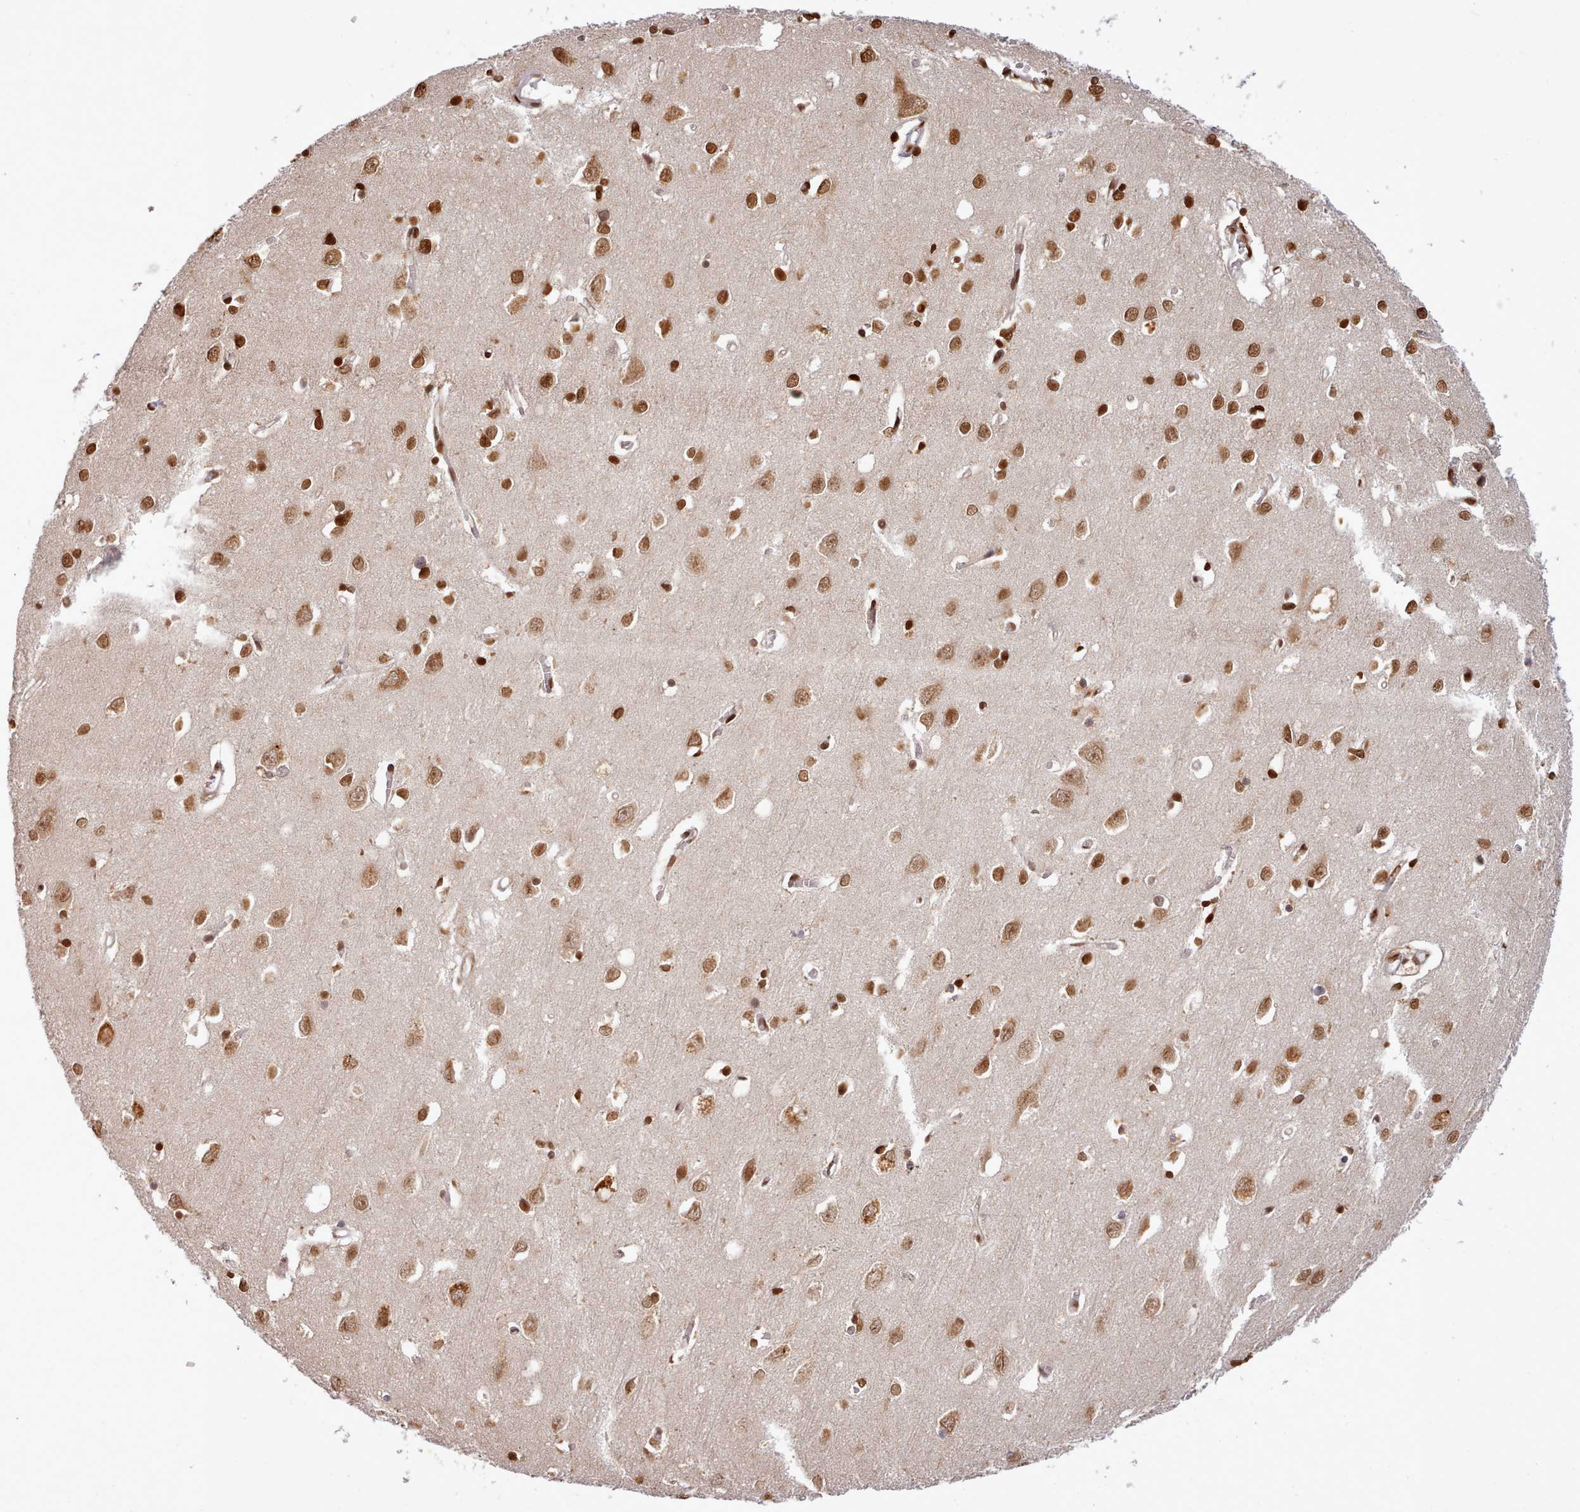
{"staining": {"intensity": "moderate", "quantity": ">75%", "location": "nuclear"}, "tissue": "cerebral cortex", "cell_type": "Endothelial cells", "image_type": "normal", "snomed": [{"axis": "morphology", "description": "Normal tissue, NOS"}, {"axis": "topography", "description": "Cerebral cortex"}], "caption": "This image displays IHC staining of normal cerebral cortex, with medium moderate nuclear staining in approximately >75% of endothelial cells.", "gene": "ARL17A", "patient": {"sex": "female", "age": 64}}